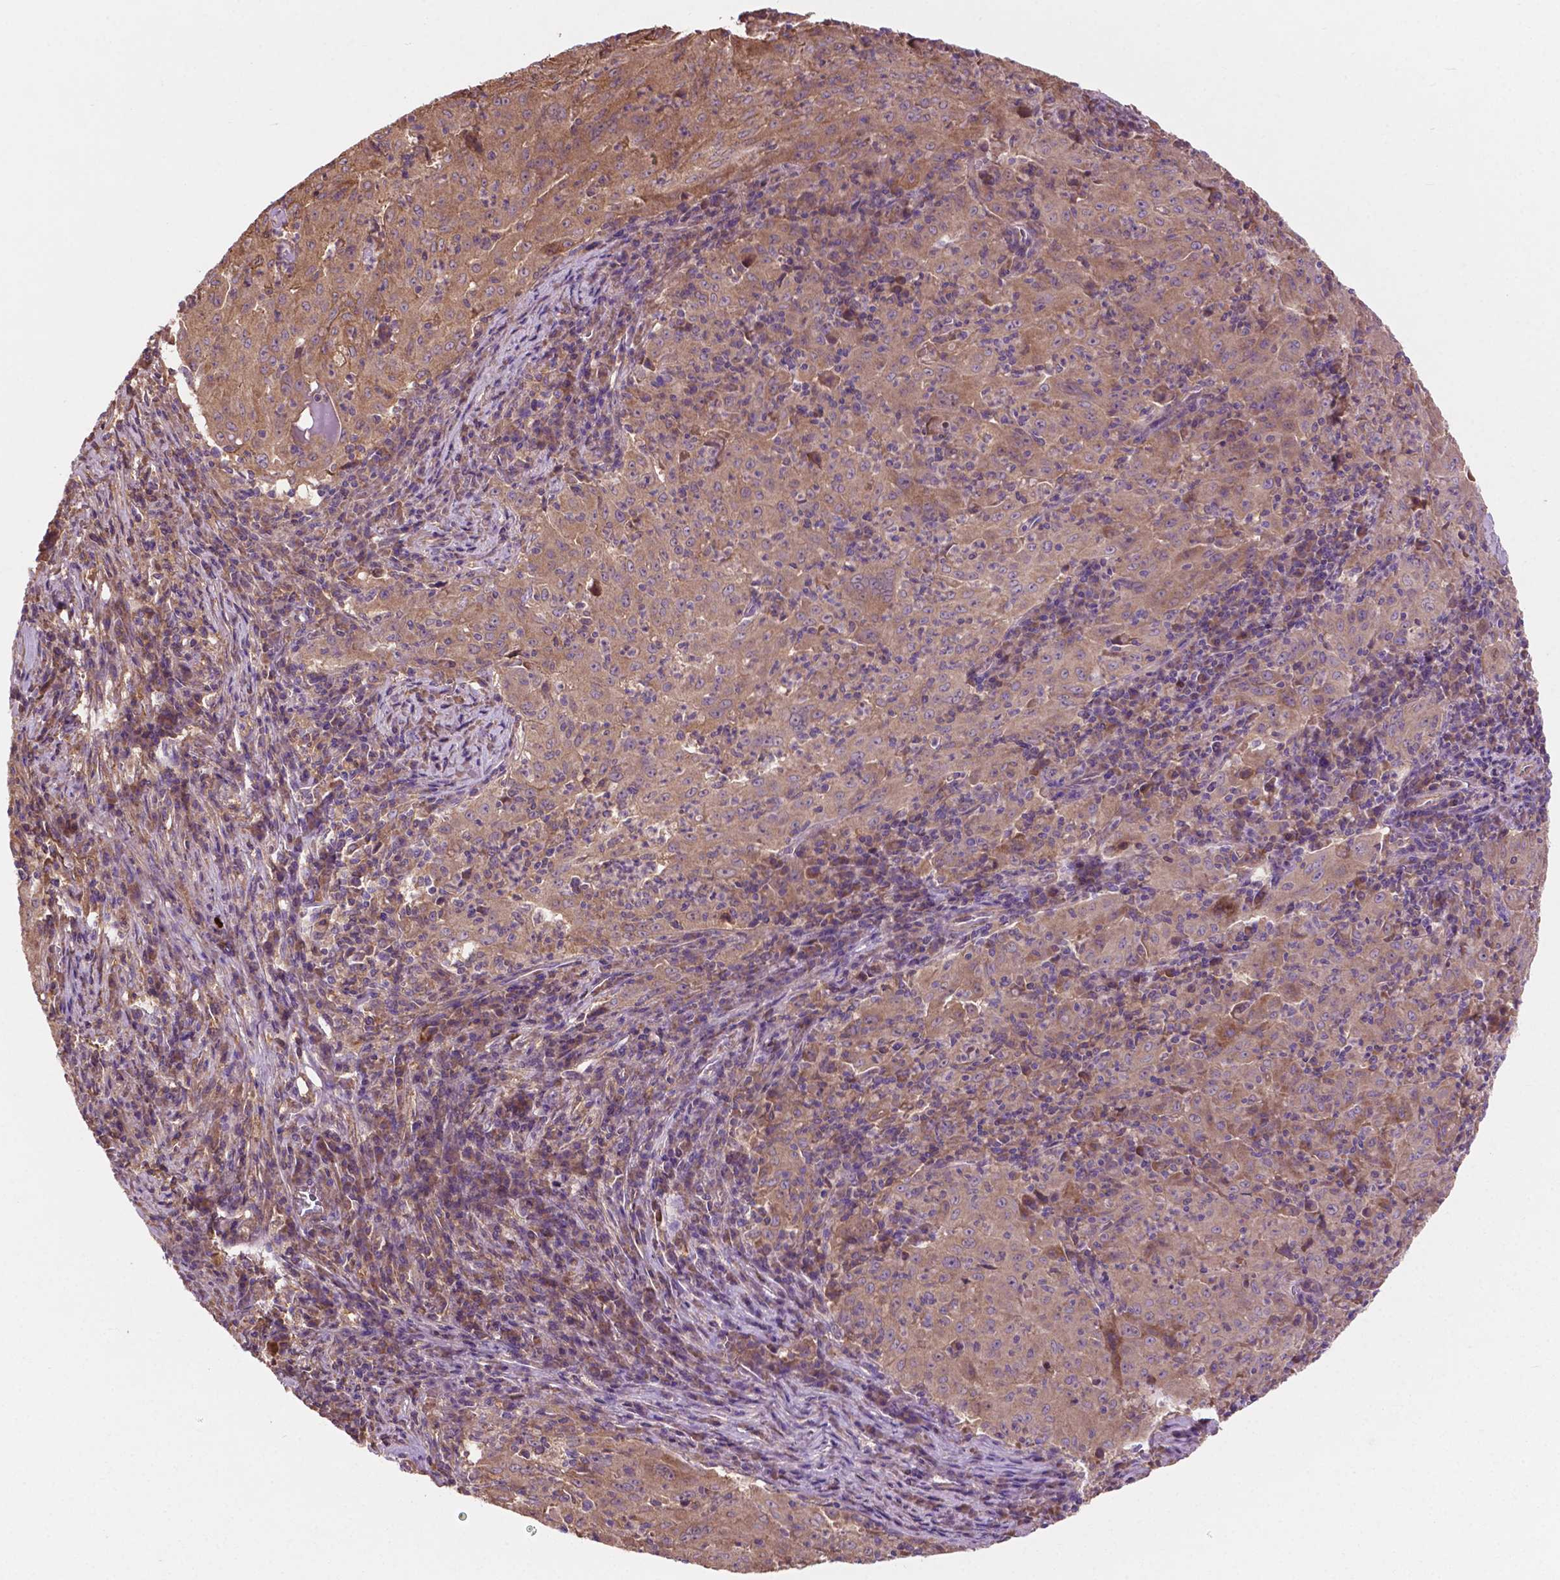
{"staining": {"intensity": "weak", "quantity": "25%-75%", "location": "cytoplasmic/membranous"}, "tissue": "pancreatic cancer", "cell_type": "Tumor cells", "image_type": "cancer", "snomed": [{"axis": "morphology", "description": "Adenocarcinoma, NOS"}, {"axis": "topography", "description": "Pancreas"}], "caption": "Tumor cells demonstrate low levels of weak cytoplasmic/membranous staining in approximately 25%-75% of cells in human pancreatic cancer.", "gene": "GJA9", "patient": {"sex": "male", "age": 63}}